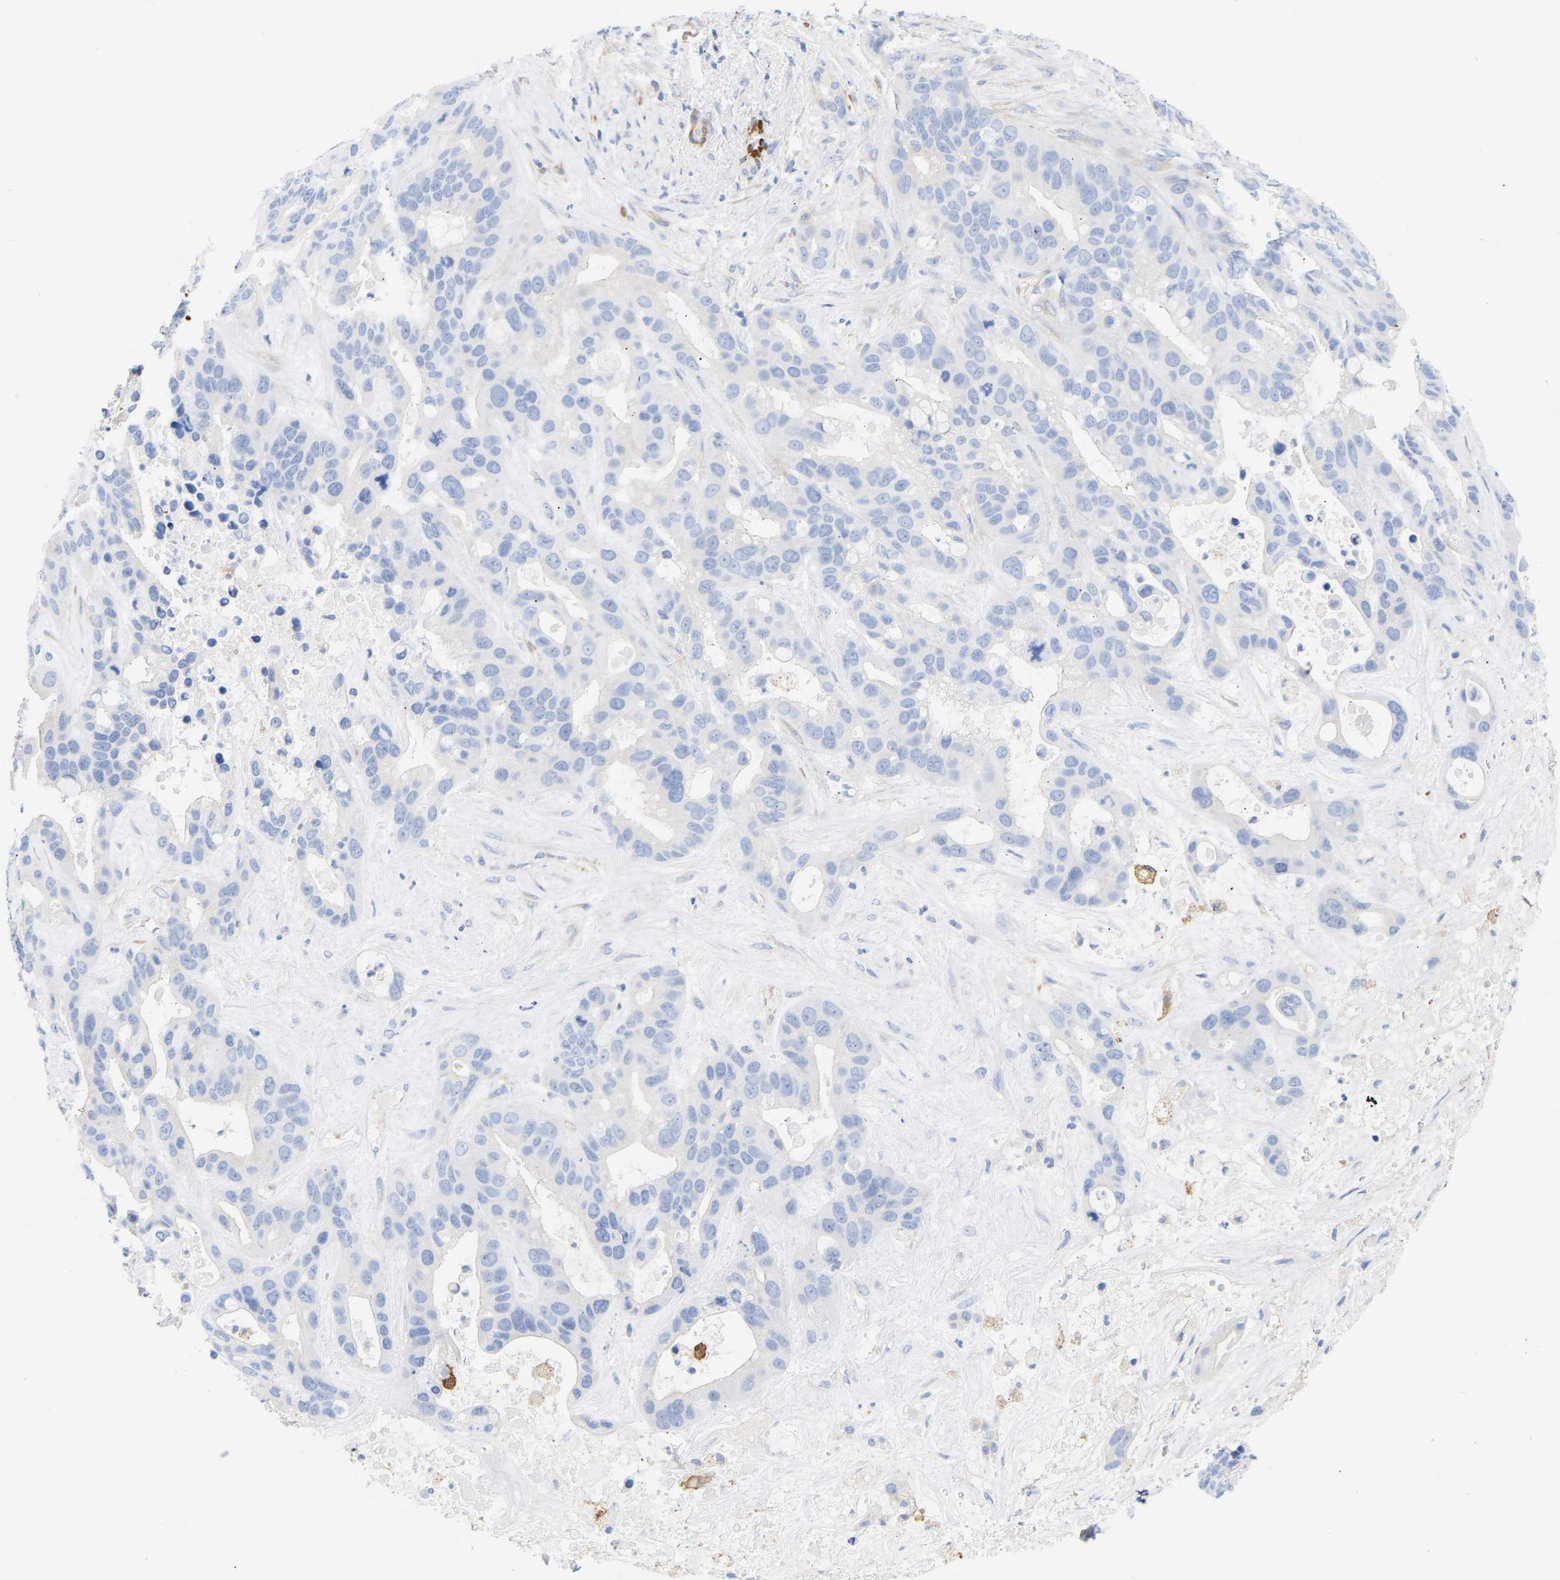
{"staining": {"intensity": "negative", "quantity": "none", "location": "none"}, "tissue": "liver cancer", "cell_type": "Tumor cells", "image_type": "cancer", "snomed": [{"axis": "morphology", "description": "Cholangiocarcinoma"}, {"axis": "topography", "description": "Liver"}], "caption": "Protein analysis of liver cholangiocarcinoma shows no significant expression in tumor cells. (Brightfield microscopy of DAB immunohistochemistry (IHC) at high magnification).", "gene": "AMPH", "patient": {"sex": "female", "age": 65}}